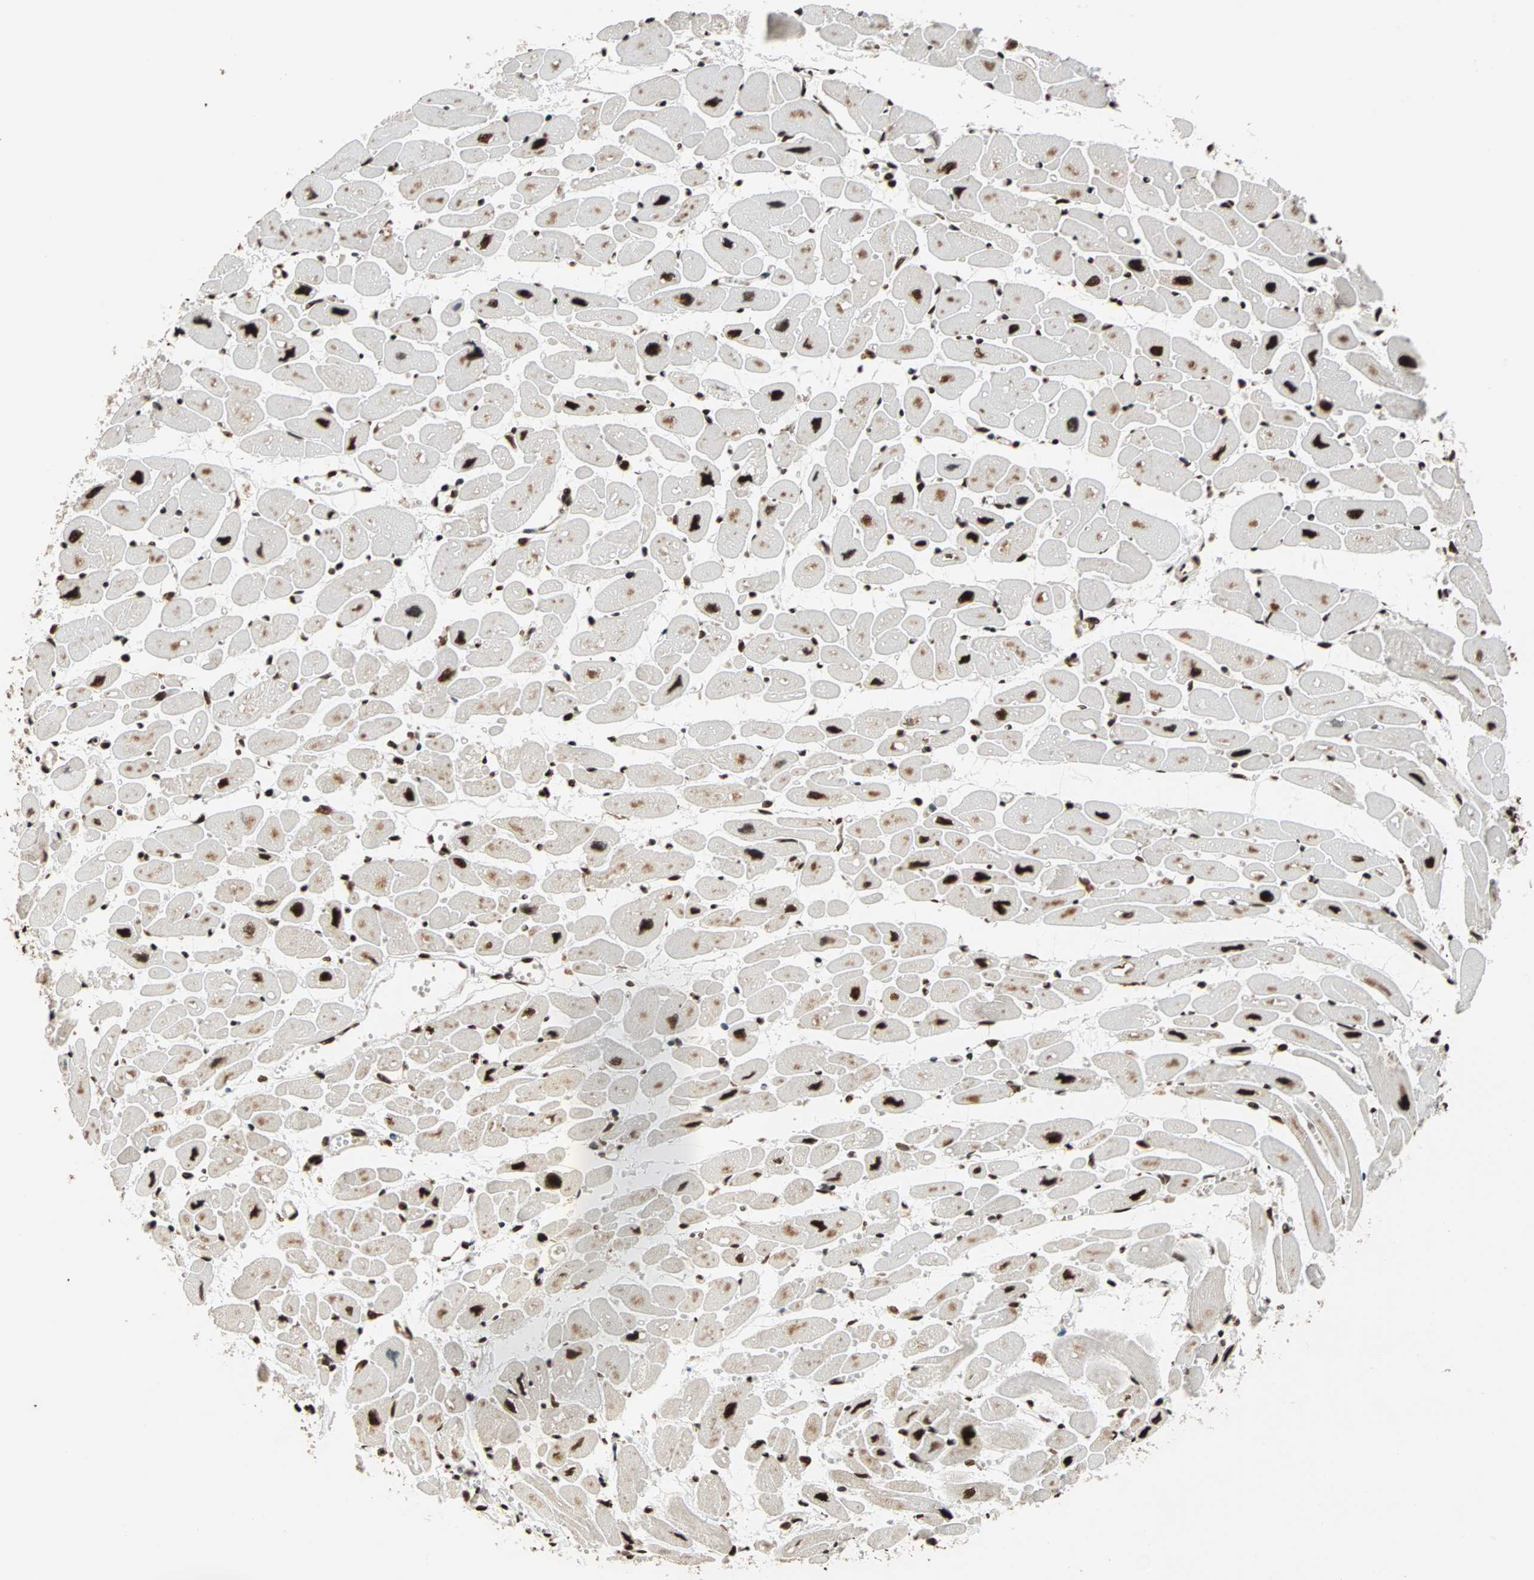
{"staining": {"intensity": "strong", "quantity": ">75%", "location": "nuclear"}, "tissue": "heart muscle", "cell_type": "Cardiomyocytes", "image_type": "normal", "snomed": [{"axis": "morphology", "description": "Normal tissue, NOS"}, {"axis": "topography", "description": "Heart"}], "caption": "Heart muscle stained for a protein (brown) displays strong nuclear positive expression in about >75% of cardiomyocytes.", "gene": "ILF2", "patient": {"sex": "female", "age": 54}}